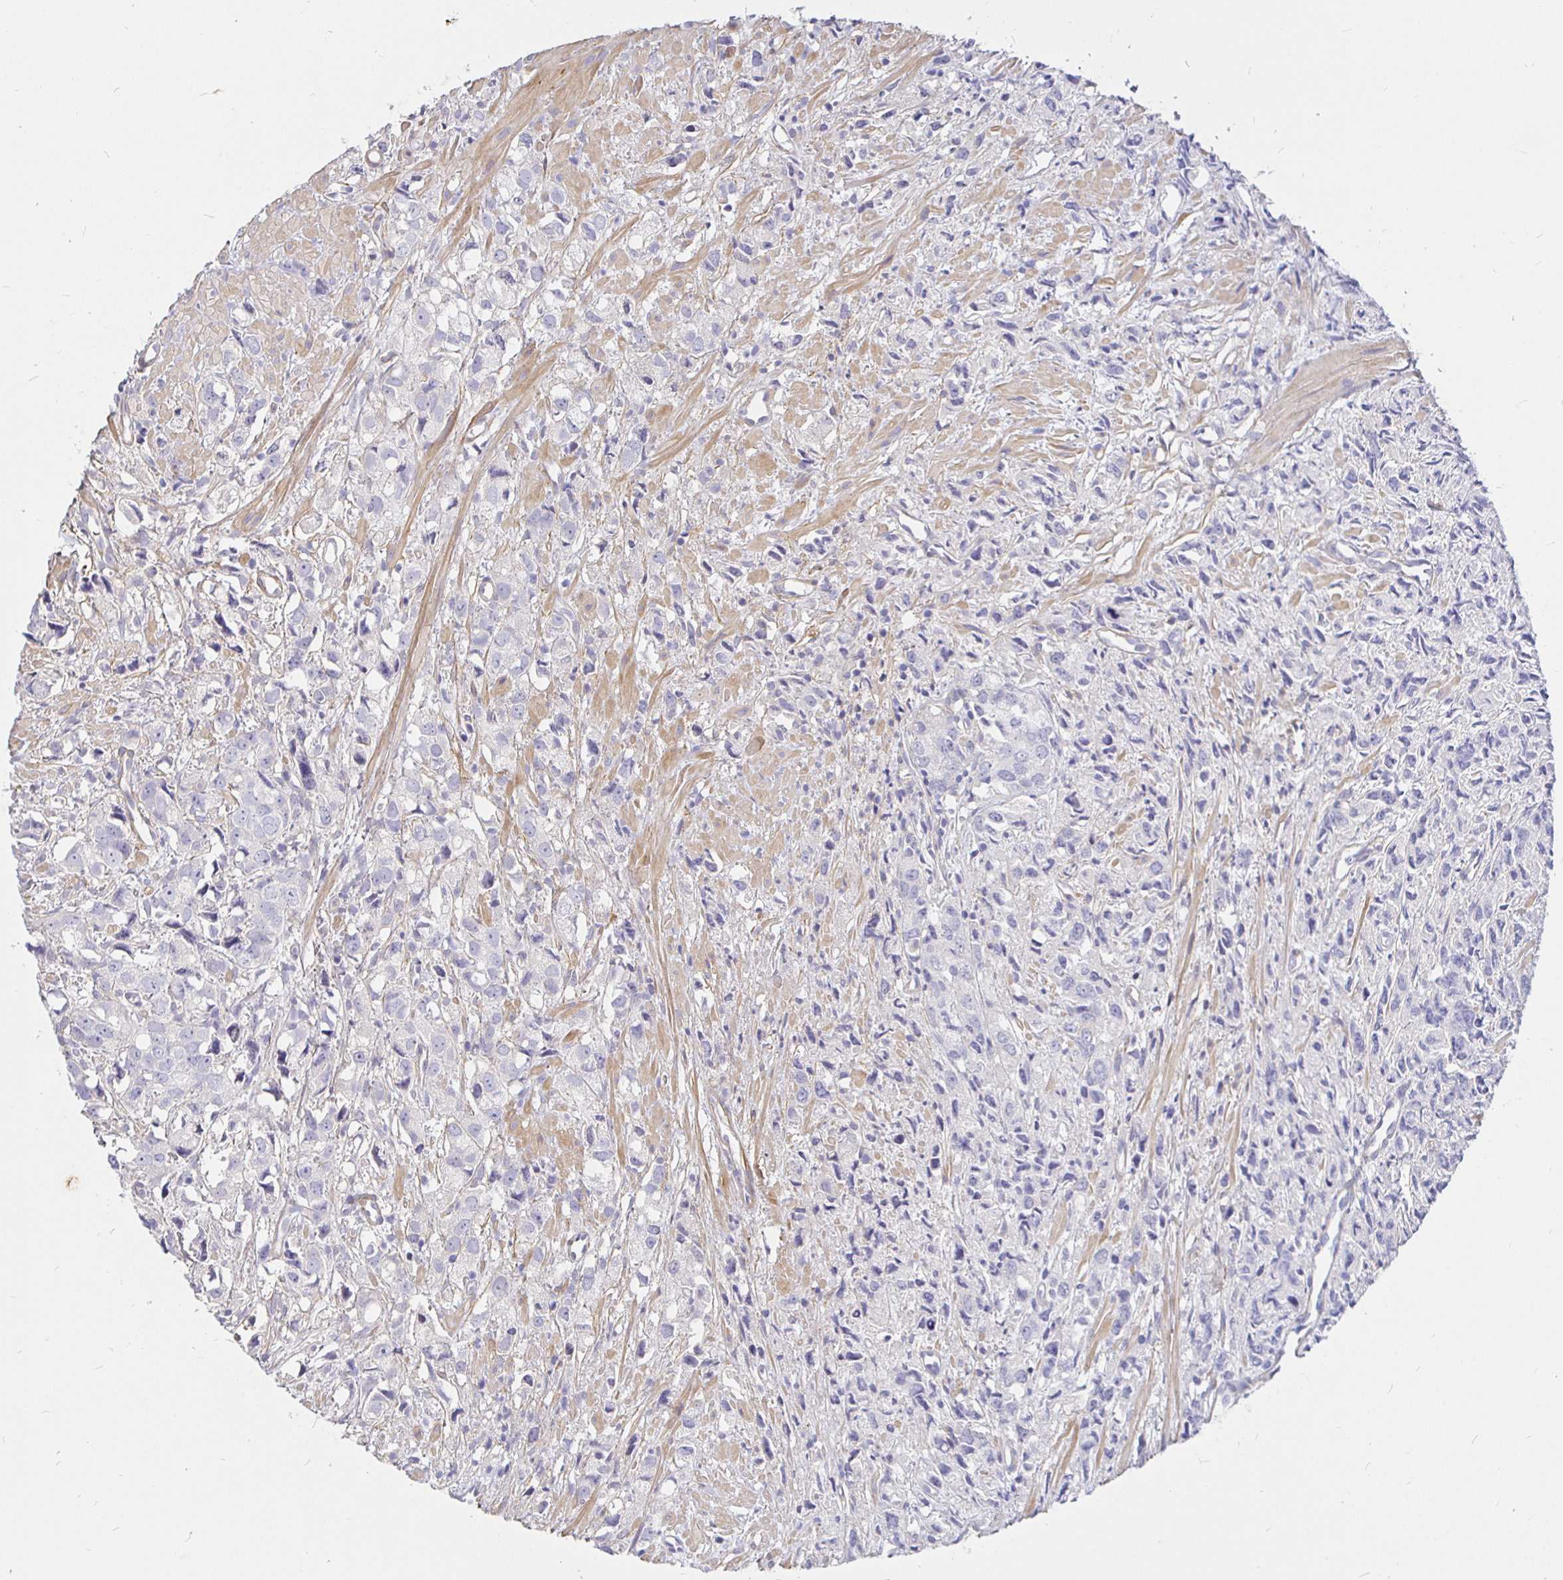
{"staining": {"intensity": "negative", "quantity": "none", "location": "none"}, "tissue": "prostate cancer", "cell_type": "Tumor cells", "image_type": "cancer", "snomed": [{"axis": "morphology", "description": "Adenocarcinoma, High grade"}, {"axis": "topography", "description": "Prostate"}], "caption": "Human prostate cancer (high-grade adenocarcinoma) stained for a protein using immunohistochemistry shows no staining in tumor cells.", "gene": "PALM2AKAP2", "patient": {"sex": "male", "age": 58}}